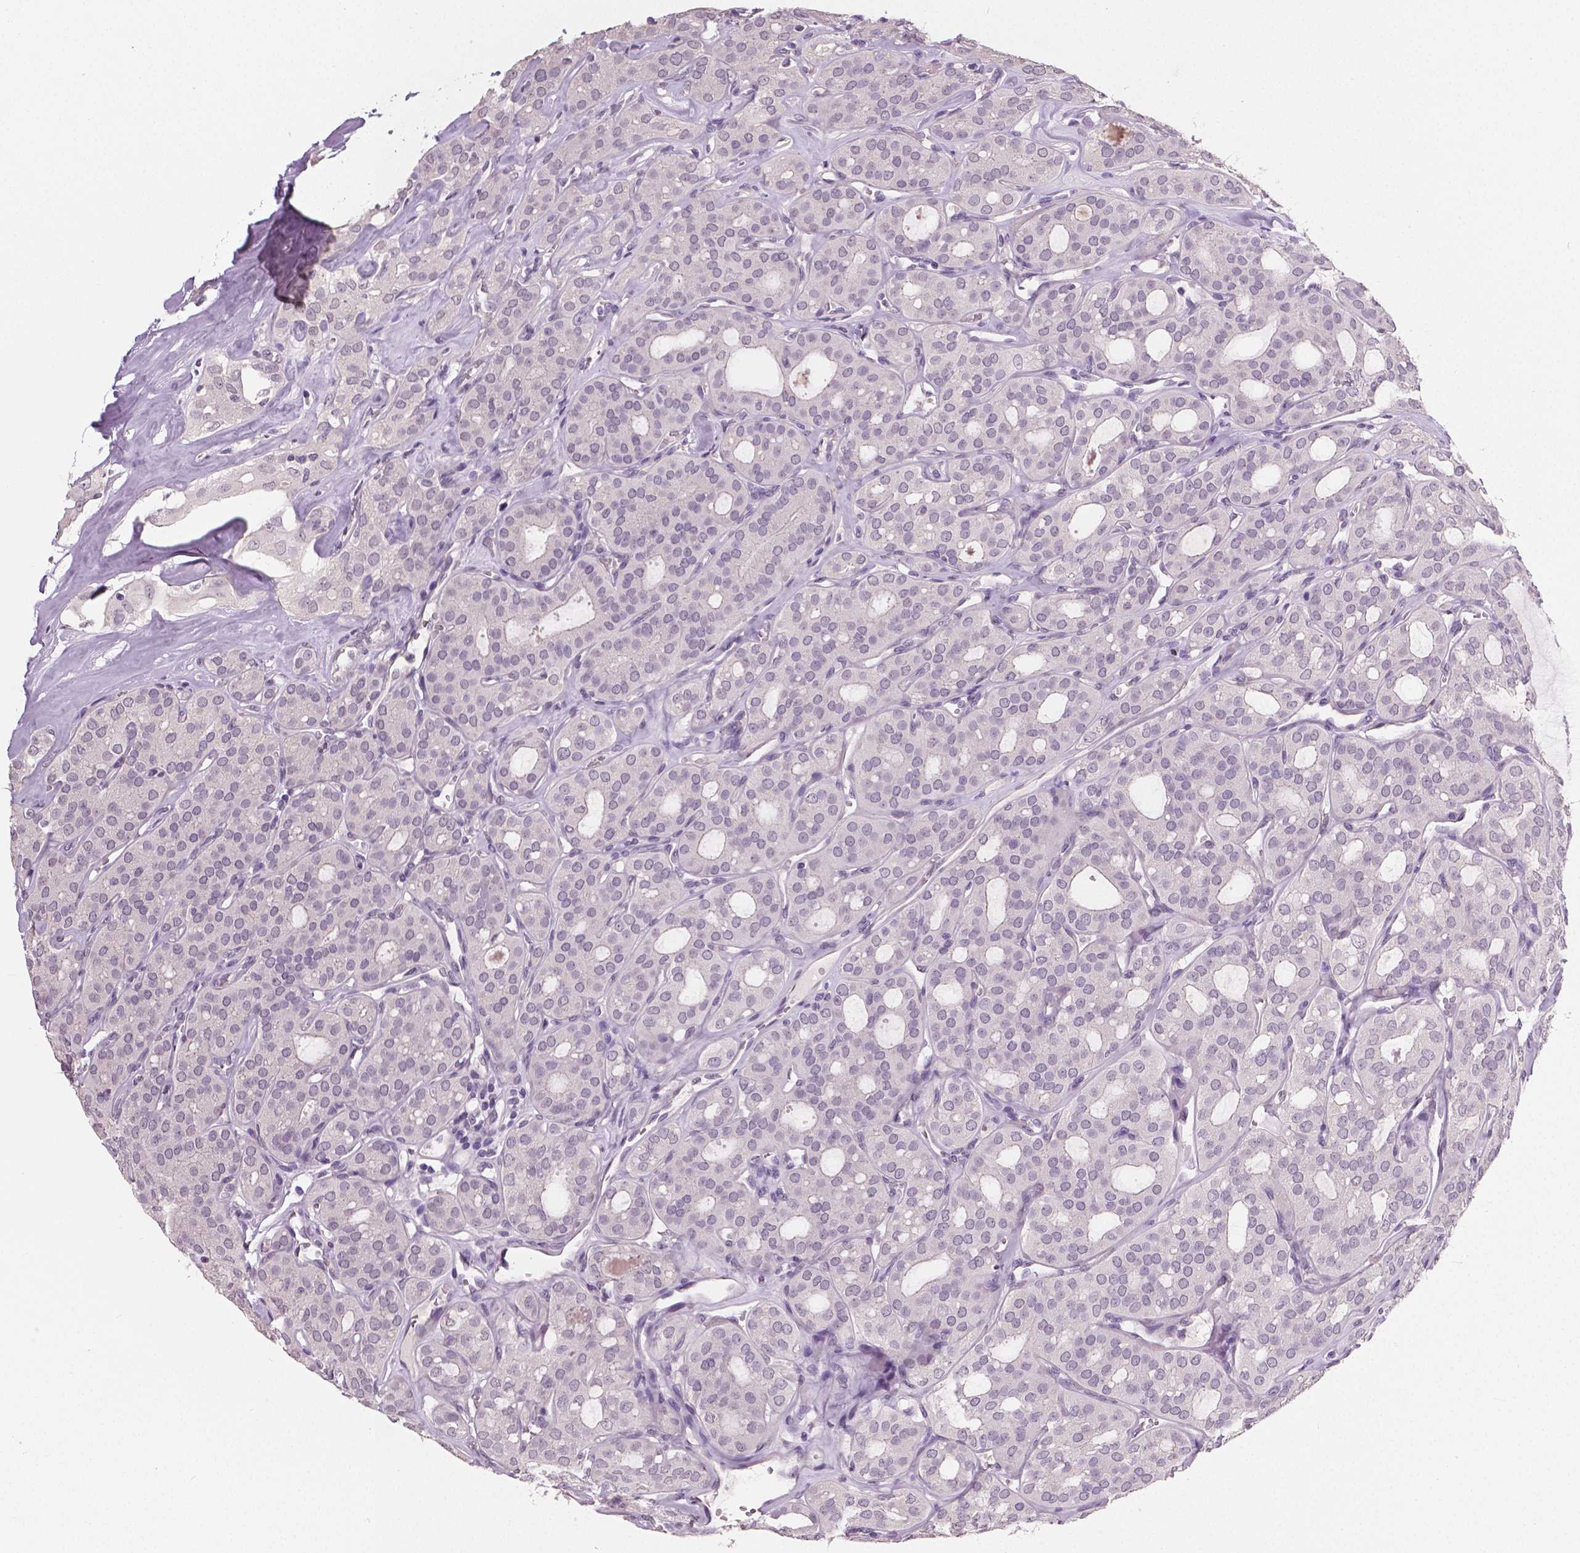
{"staining": {"intensity": "negative", "quantity": "none", "location": "none"}, "tissue": "thyroid cancer", "cell_type": "Tumor cells", "image_type": "cancer", "snomed": [{"axis": "morphology", "description": "Follicular adenoma carcinoma, NOS"}, {"axis": "topography", "description": "Thyroid gland"}], "caption": "Tumor cells are negative for protein expression in human thyroid cancer. (DAB (3,3'-diaminobenzidine) immunohistochemistry, high magnification).", "gene": "NECAB1", "patient": {"sex": "male", "age": 75}}